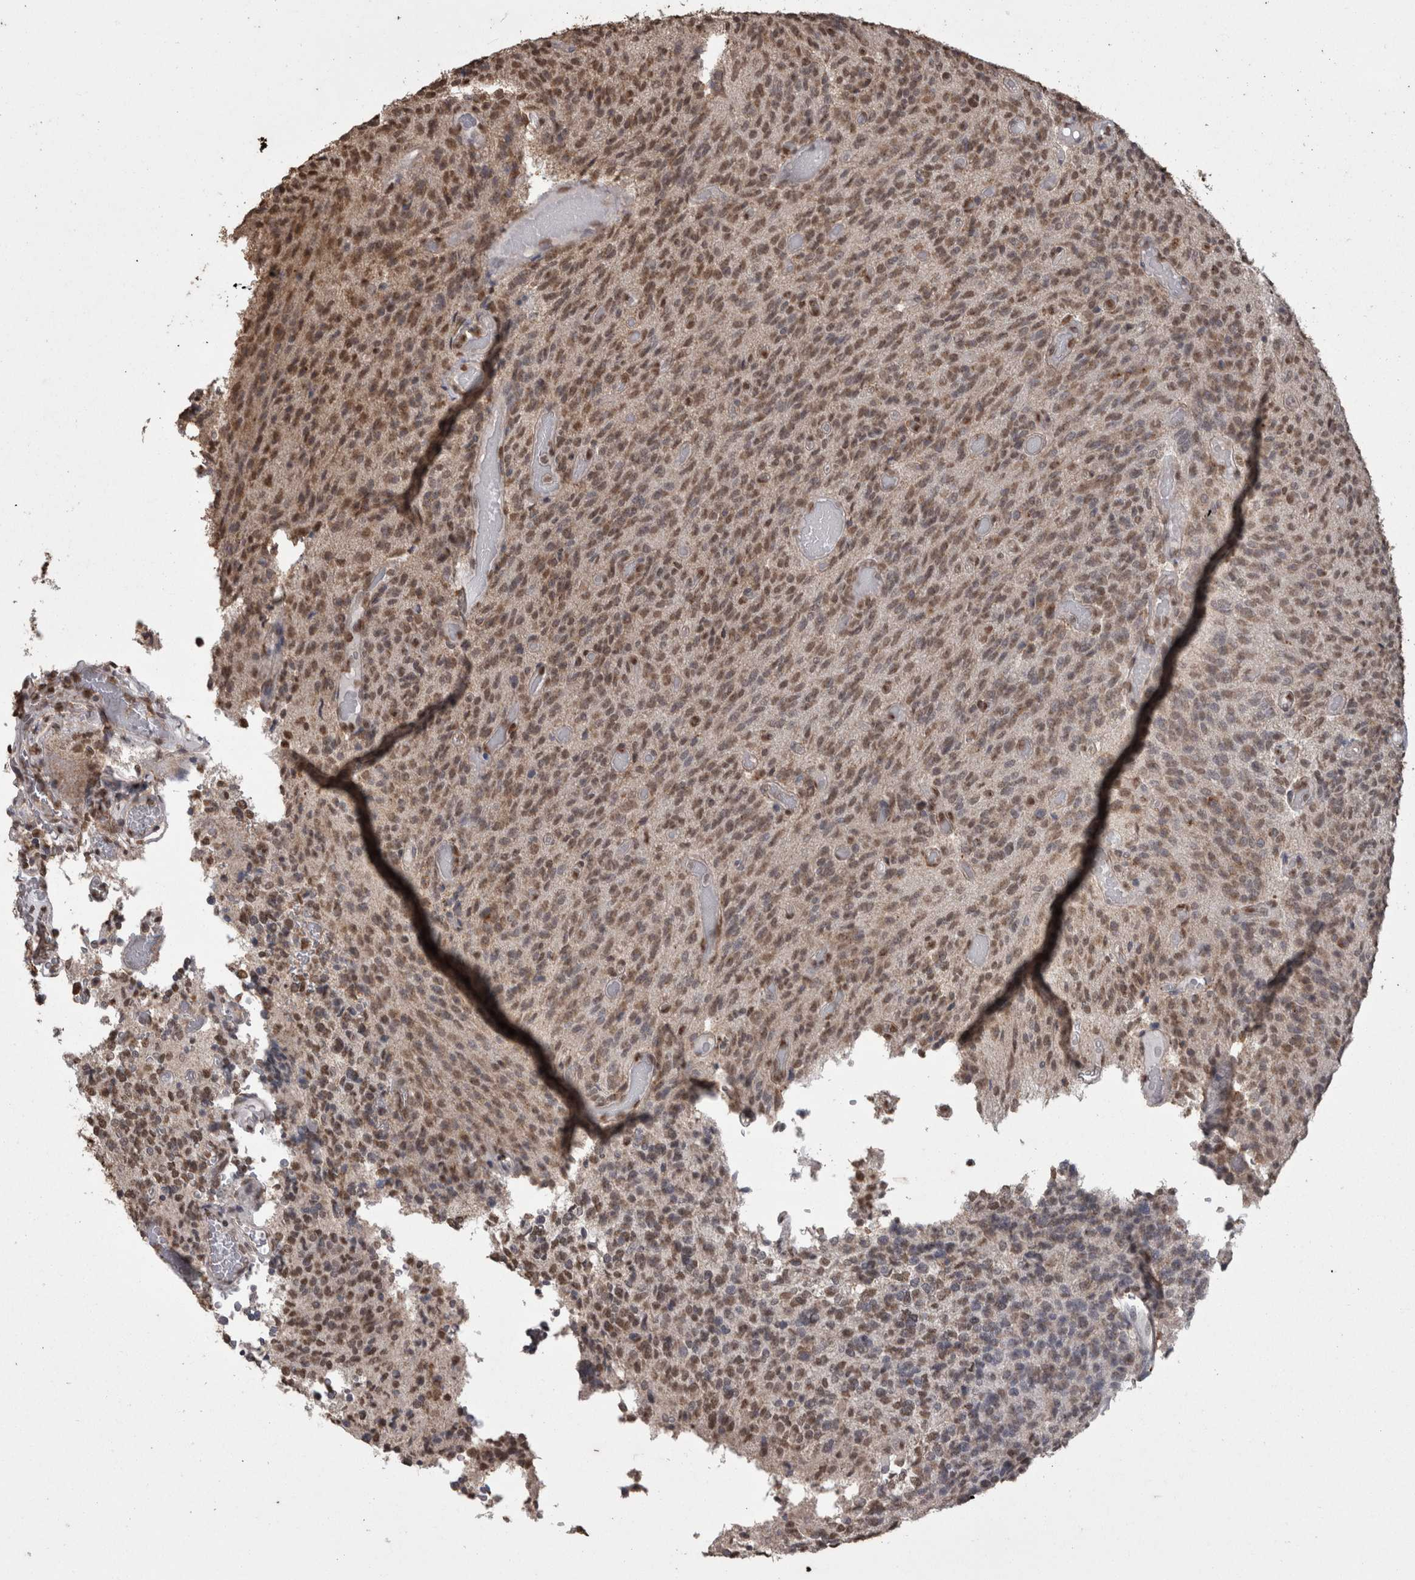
{"staining": {"intensity": "moderate", "quantity": ">75%", "location": "nuclear"}, "tissue": "glioma", "cell_type": "Tumor cells", "image_type": "cancer", "snomed": [{"axis": "morphology", "description": "Glioma, malignant, High grade"}, {"axis": "topography", "description": "Brain"}], "caption": "Protein staining of malignant high-grade glioma tissue shows moderate nuclear staining in about >75% of tumor cells.", "gene": "SMAD7", "patient": {"sex": "male", "age": 34}}